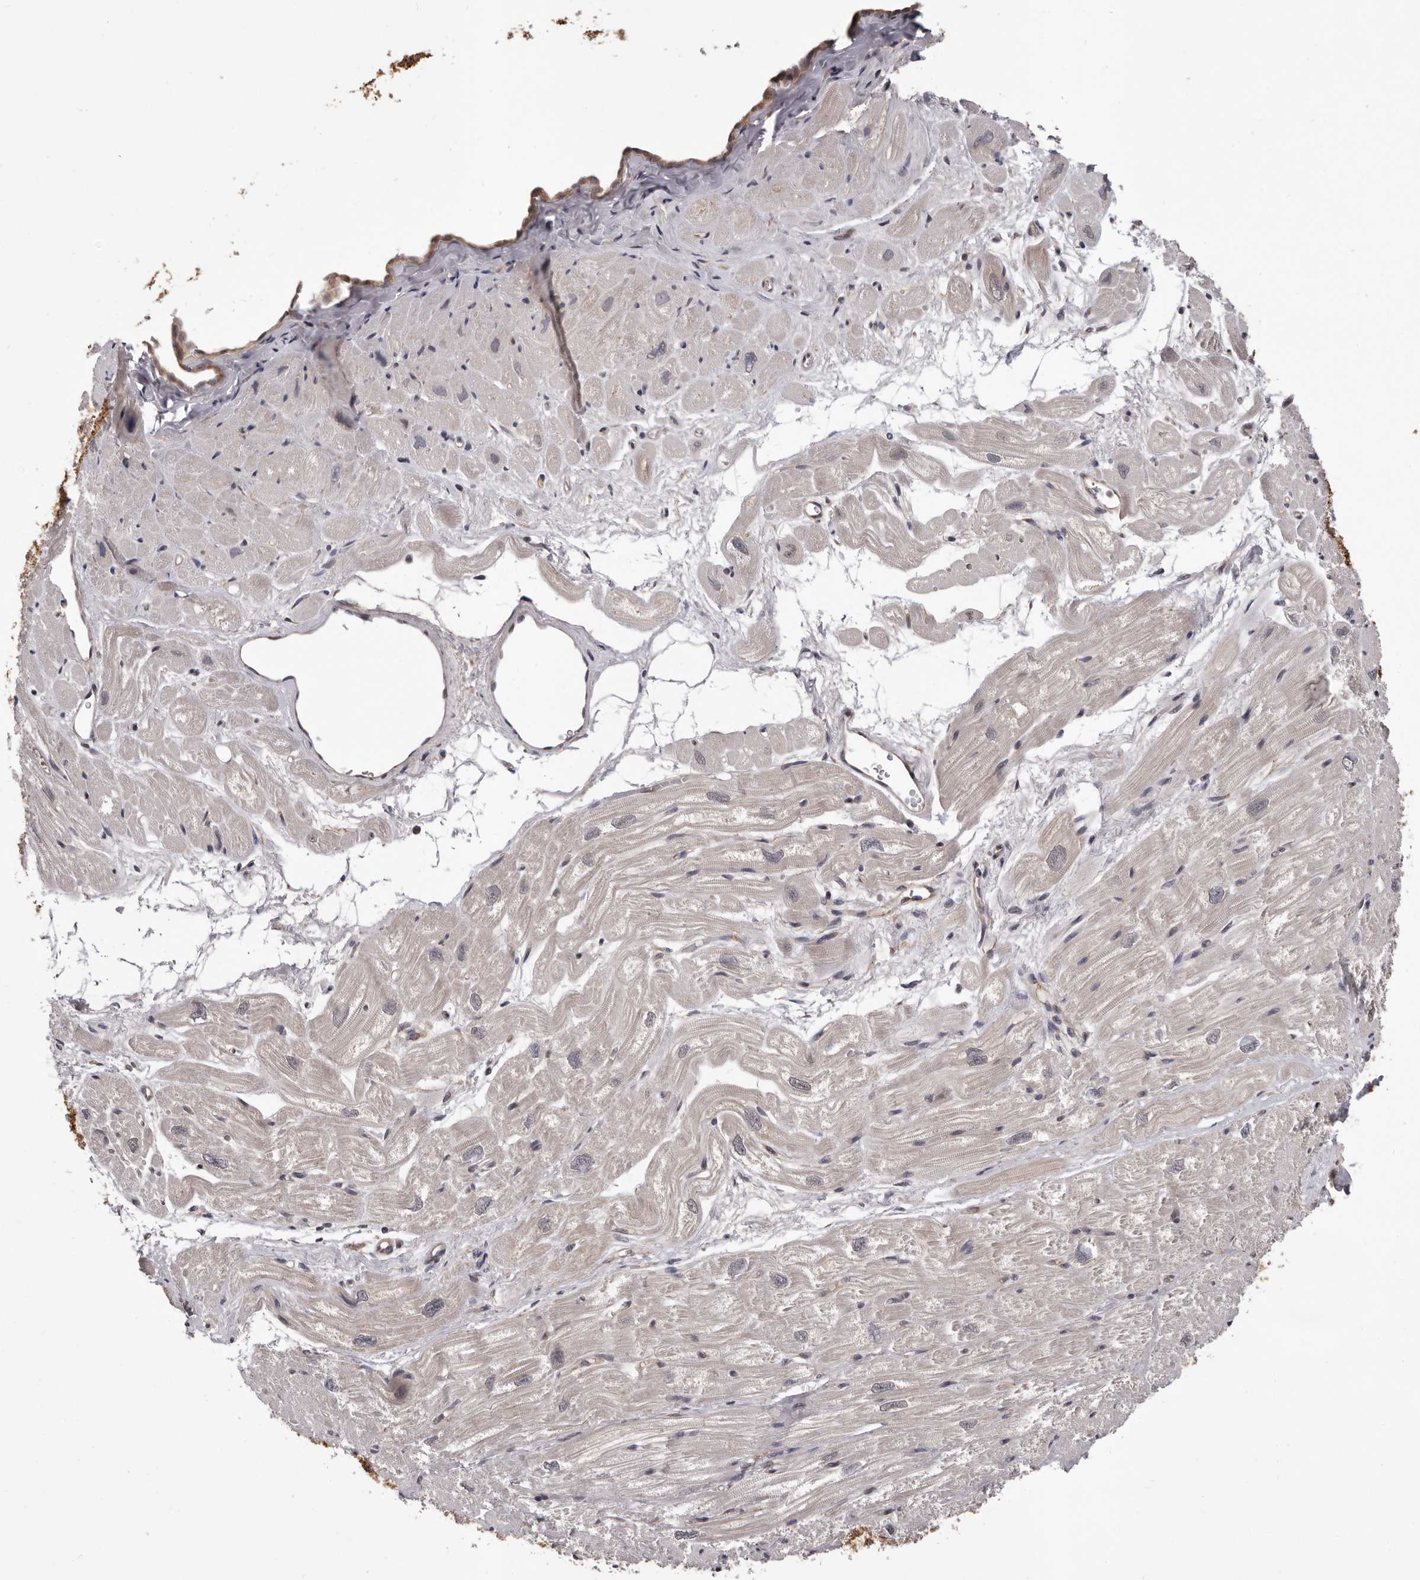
{"staining": {"intensity": "moderate", "quantity": "<25%", "location": "cytoplasmic/membranous"}, "tissue": "heart muscle", "cell_type": "Cardiomyocytes", "image_type": "normal", "snomed": [{"axis": "morphology", "description": "Normal tissue, NOS"}, {"axis": "topography", "description": "Heart"}], "caption": "A low amount of moderate cytoplasmic/membranous positivity is seen in about <25% of cardiomyocytes in unremarkable heart muscle.", "gene": "MED8", "patient": {"sex": "male", "age": 50}}